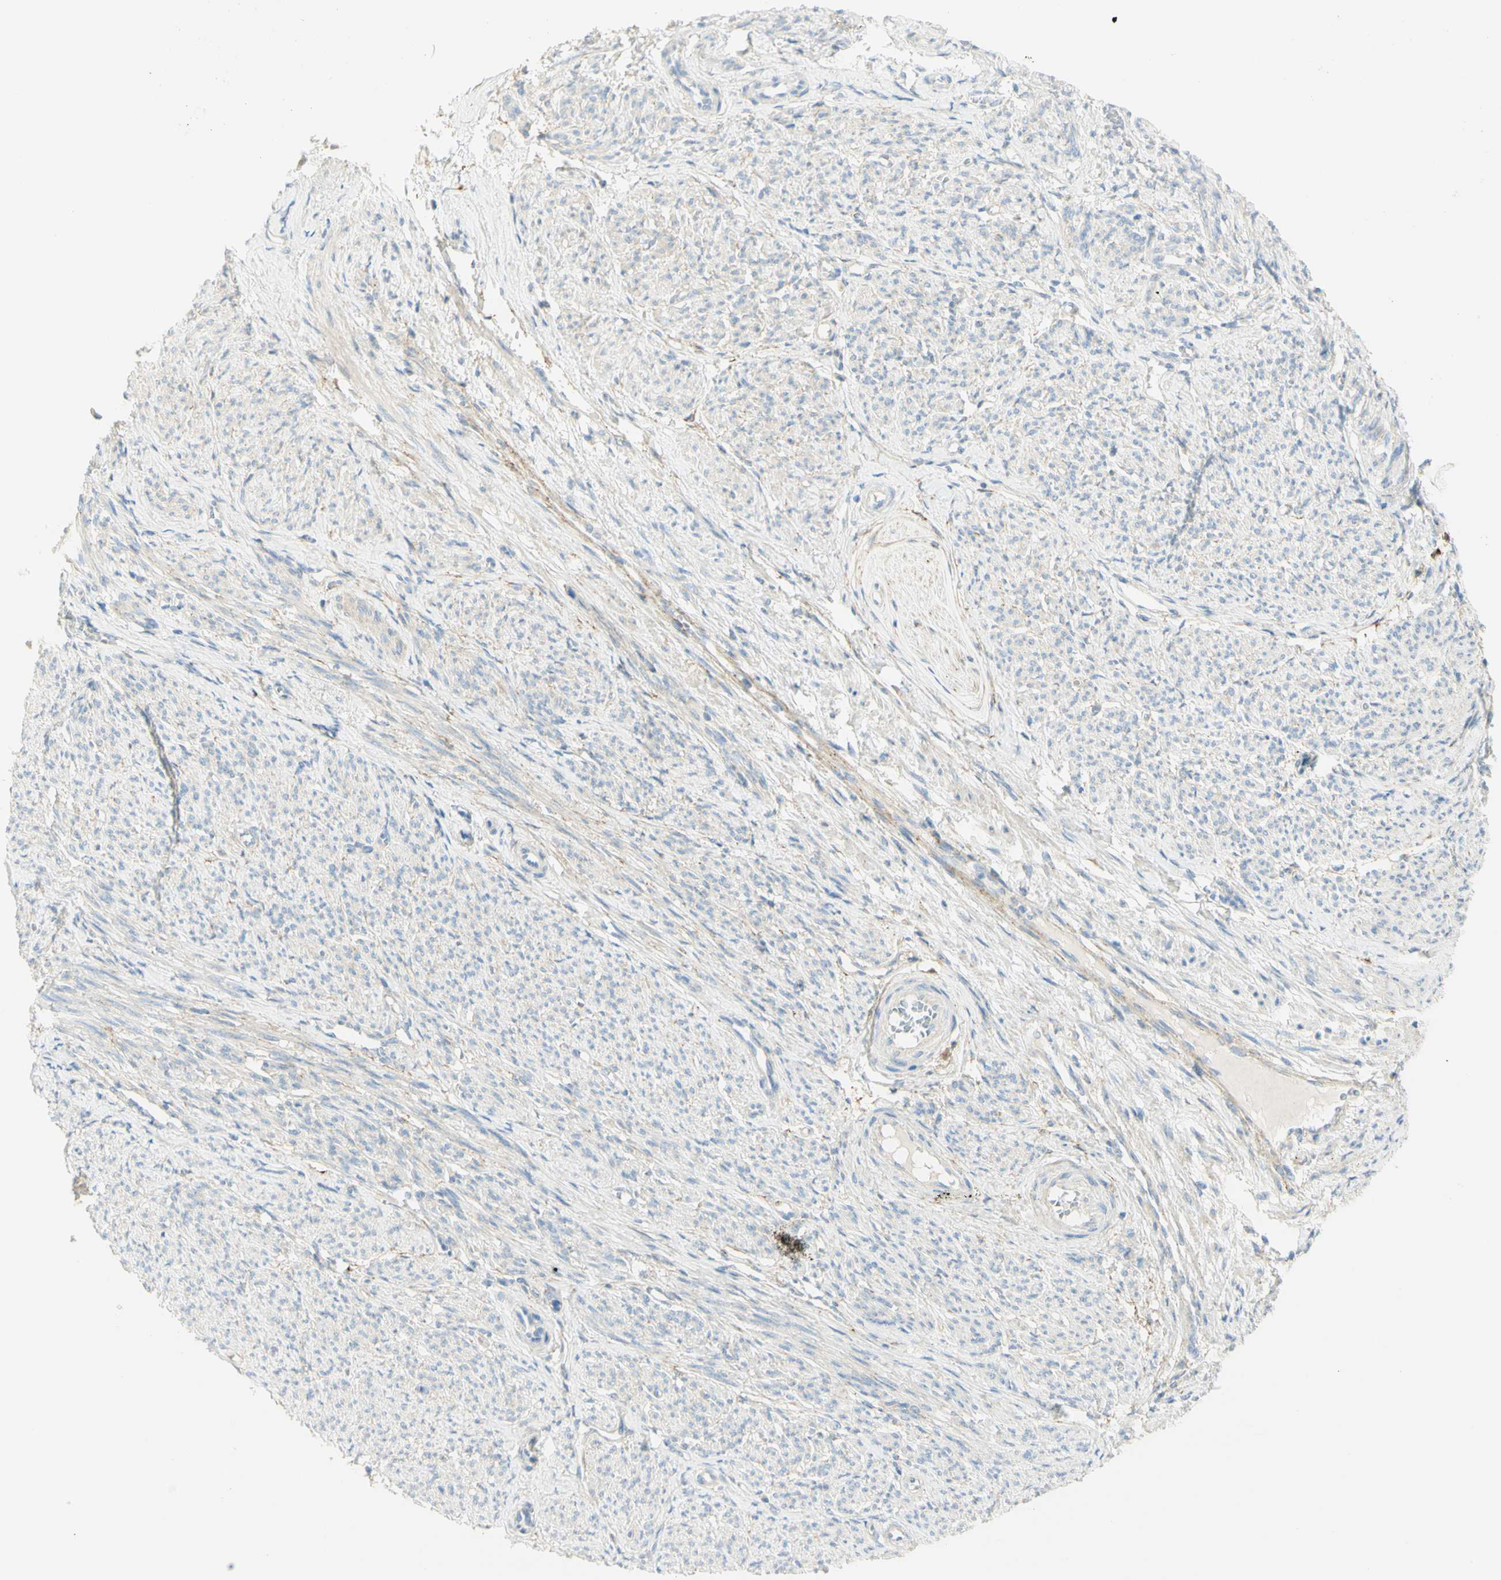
{"staining": {"intensity": "weak", "quantity": "25%-75%", "location": "cytoplasmic/membranous"}, "tissue": "smooth muscle", "cell_type": "Smooth muscle cells", "image_type": "normal", "snomed": [{"axis": "morphology", "description": "Normal tissue, NOS"}, {"axis": "topography", "description": "Smooth muscle"}], "caption": "This photomicrograph shows immunohistochemistry staining of normal smooth muscle, with low weak cytoplasmic/membranous staining in approximately 25%-75% of smooth muscle cells.", "gene": "GCNT3", "patient": {"sex": "female", "age": 65}}